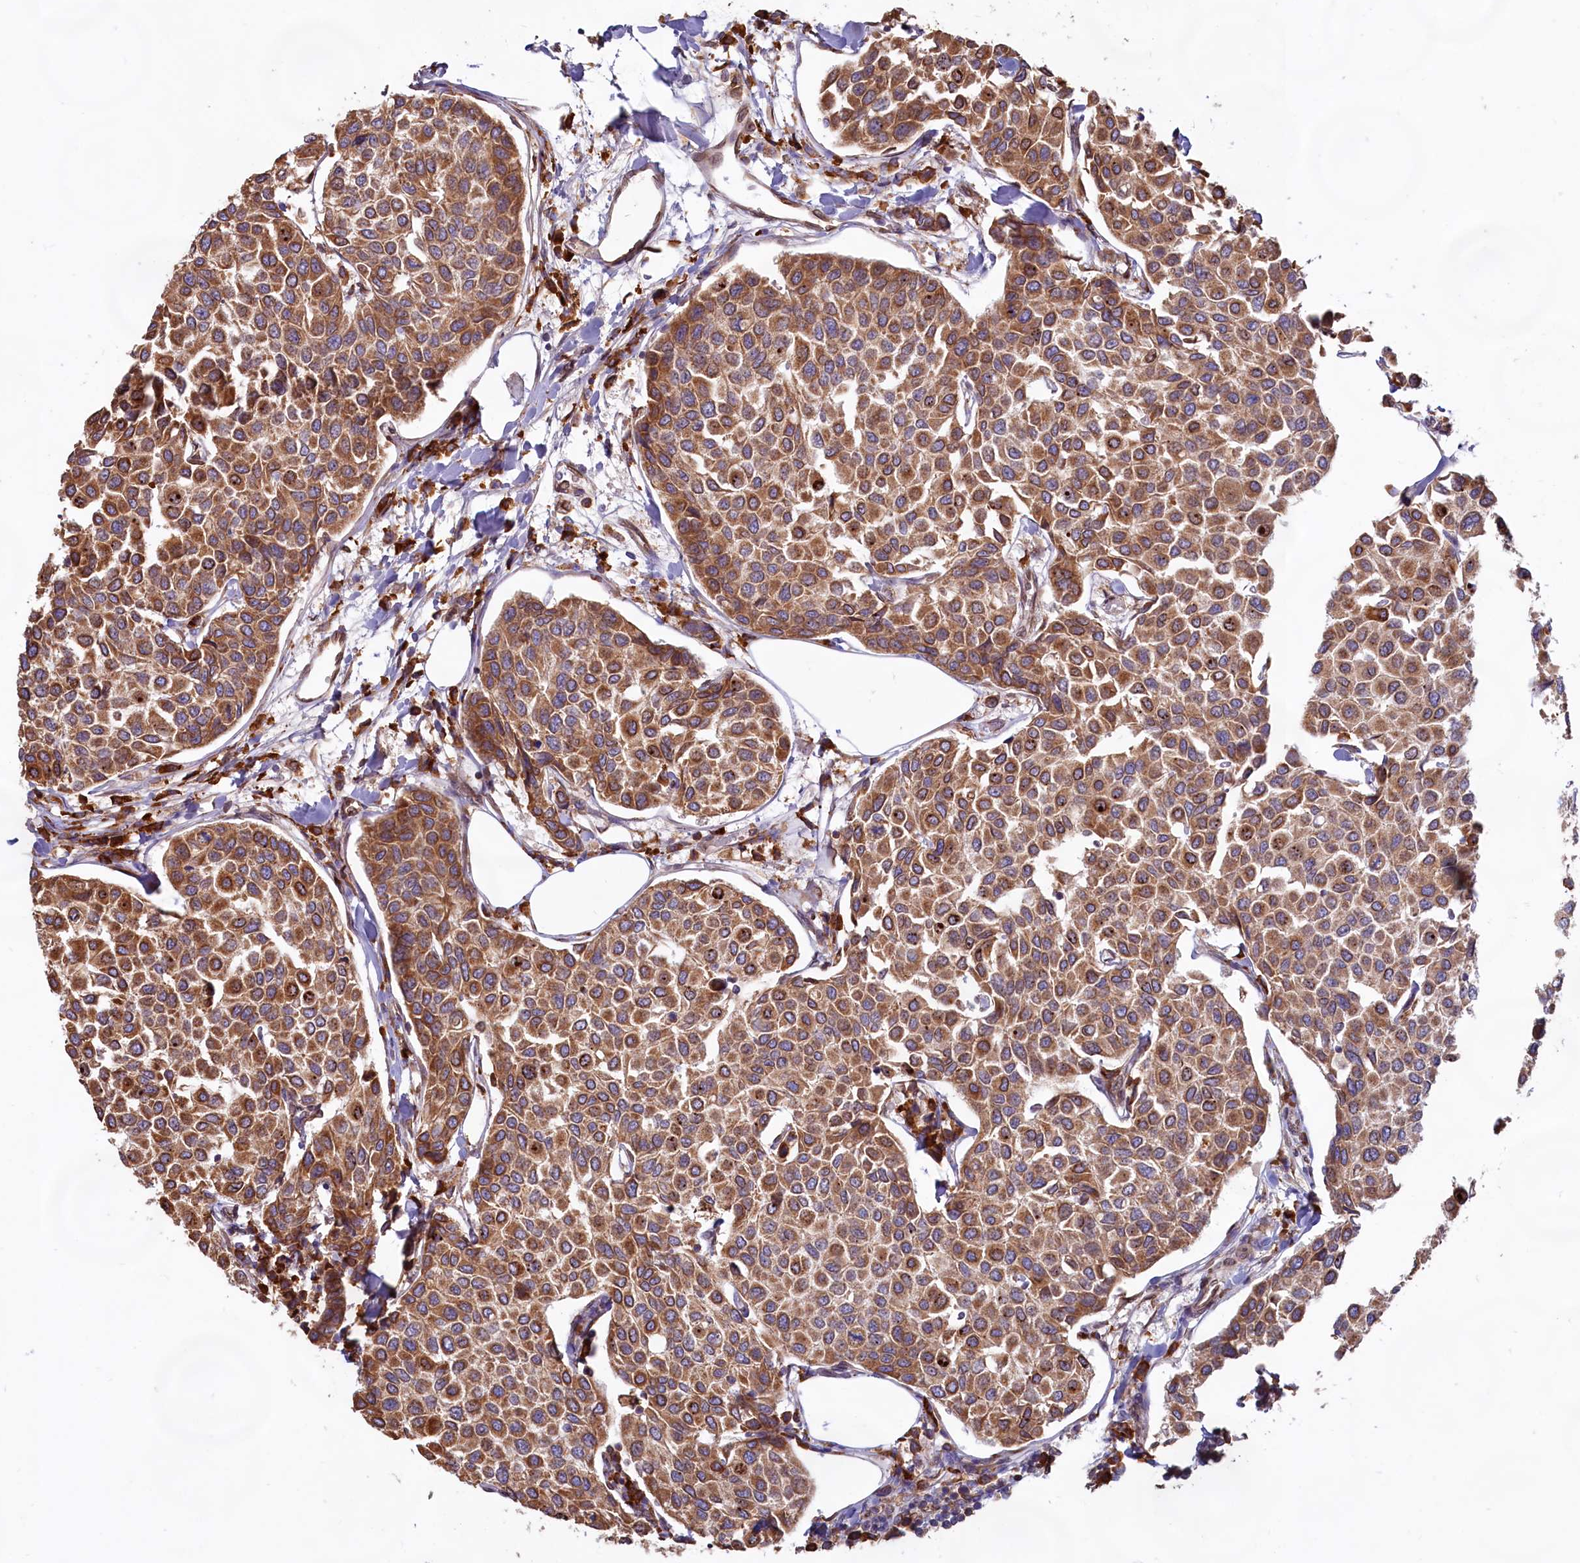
{"staining": {"intensity": "moderate", "quantity": ">75%", "location": "cytoplasmic/membranous,nuclear"}, "tissue": "breast cancer", "cell_type": "Tumor cells", "image_type": "cancer", "snomed": [{"axis": "morphology", "description": "Duct carcinoma"}, {"axis": "topography", "description": "Breast"}], "caption": "Protein positivity by immunohistochemistry displays moderate cytoplasmic/membranous and nuclear positivity in about >75% of tumor cells in breast cancer.", "gene": "TBC1D19", "patient": {"sex": "female", "age": 55}}